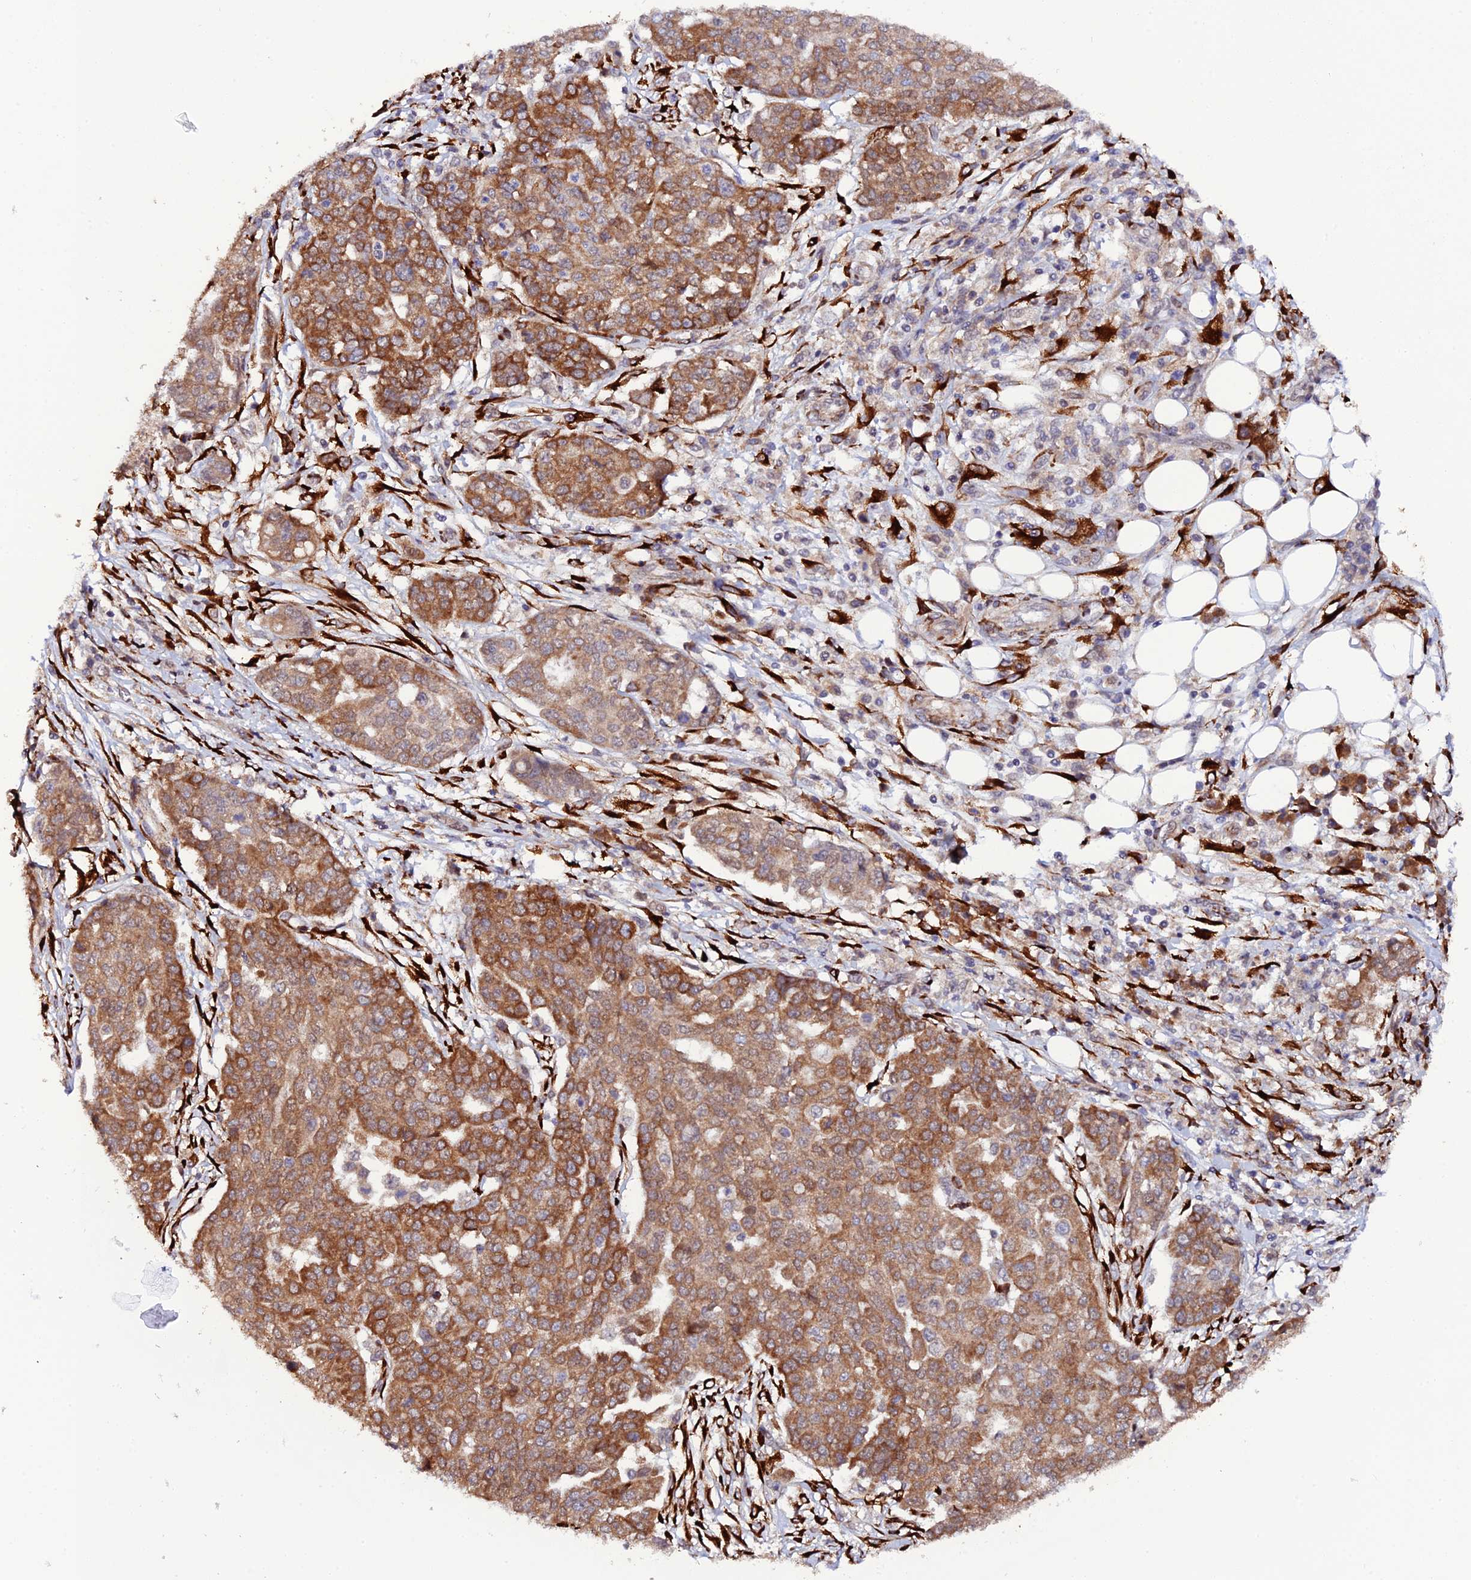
{"staining": {"intensity": "strong", "quantity": ">75%", "location": "cytoplasmic/membranous"}, "tissue": "ovarian cancer", "cell_type": "Tumor cells", "image_type": "cancer", "snomed": [{"axis": "morphology", "description": "Cystadenocarcinoma, serous, NOS"}, {"axis": "topography", "description": "Soft tissue"}, {"axis": "topography", "description": "Ovary"}], "caption": "Strong cytoplasmic/membranous protein expression is appreciated in approximately >75% of tumor cells in ovarian cancer (serous cystadenocarcinoma).", "gene": "P3H3", "patient": {"sex": "female", "age": 57}}